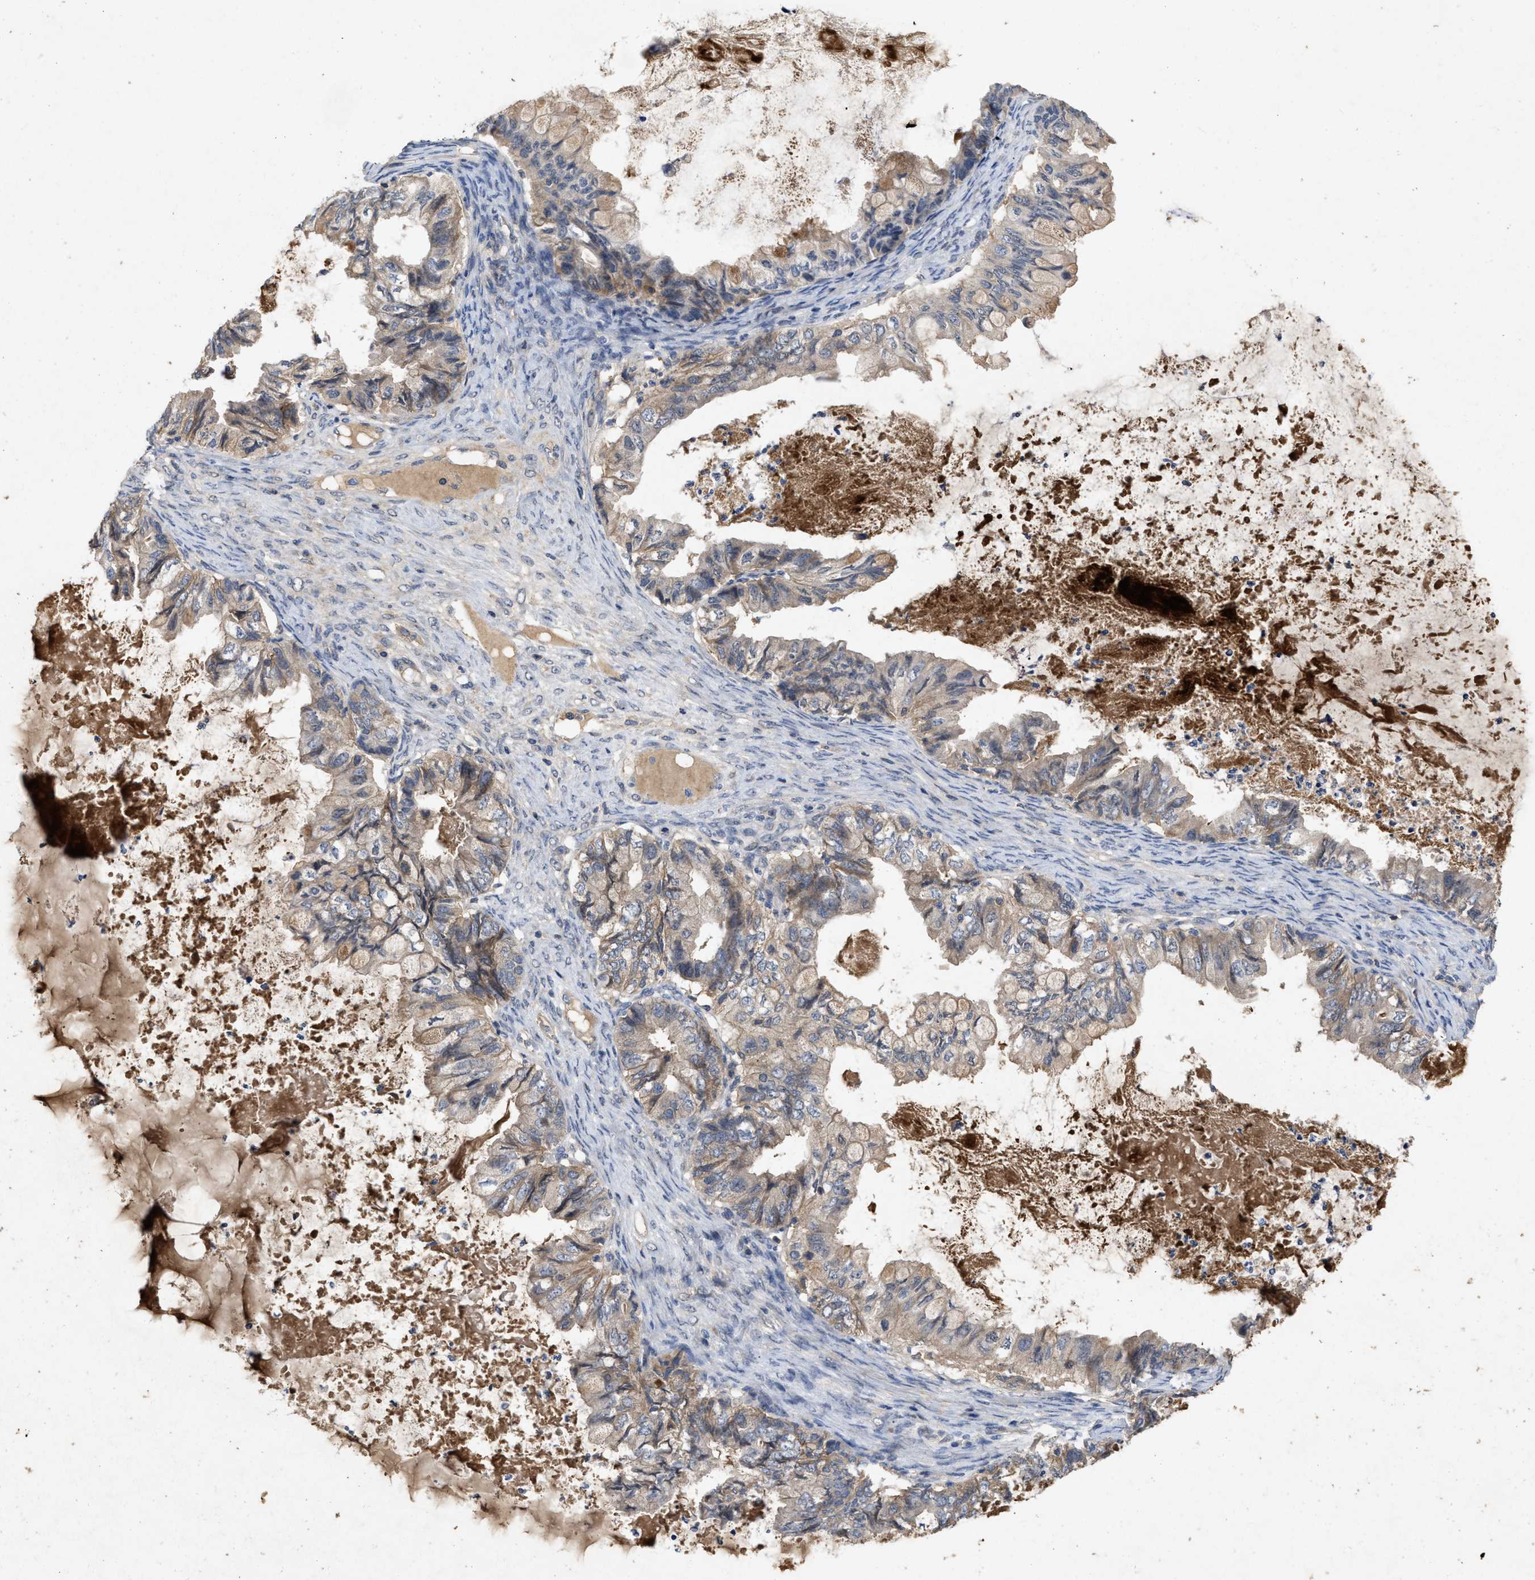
{"staining": {"intensity": "weak", "quantity": ">75%", "location": "cytoplasmic/membranous"}, "tissue": "ovarian cancer", "cell_type": "Tumor cells", "image_type": "cancer", "snomed": [{"axis": "morphology", "description": "Cystadenocarcinoma, mucinous, NOS"}, {"axis": "topography", "description": "Ovary"}], "caption": "Mucinous cystadenocarcinoma (ovarian) stained with a brown dye reveals weak cytoplasmic/membranous positive positivity in about >75% of tumor cells.", "gene": "LPAR2", "patient": {"sex": "female", "age": 80}}